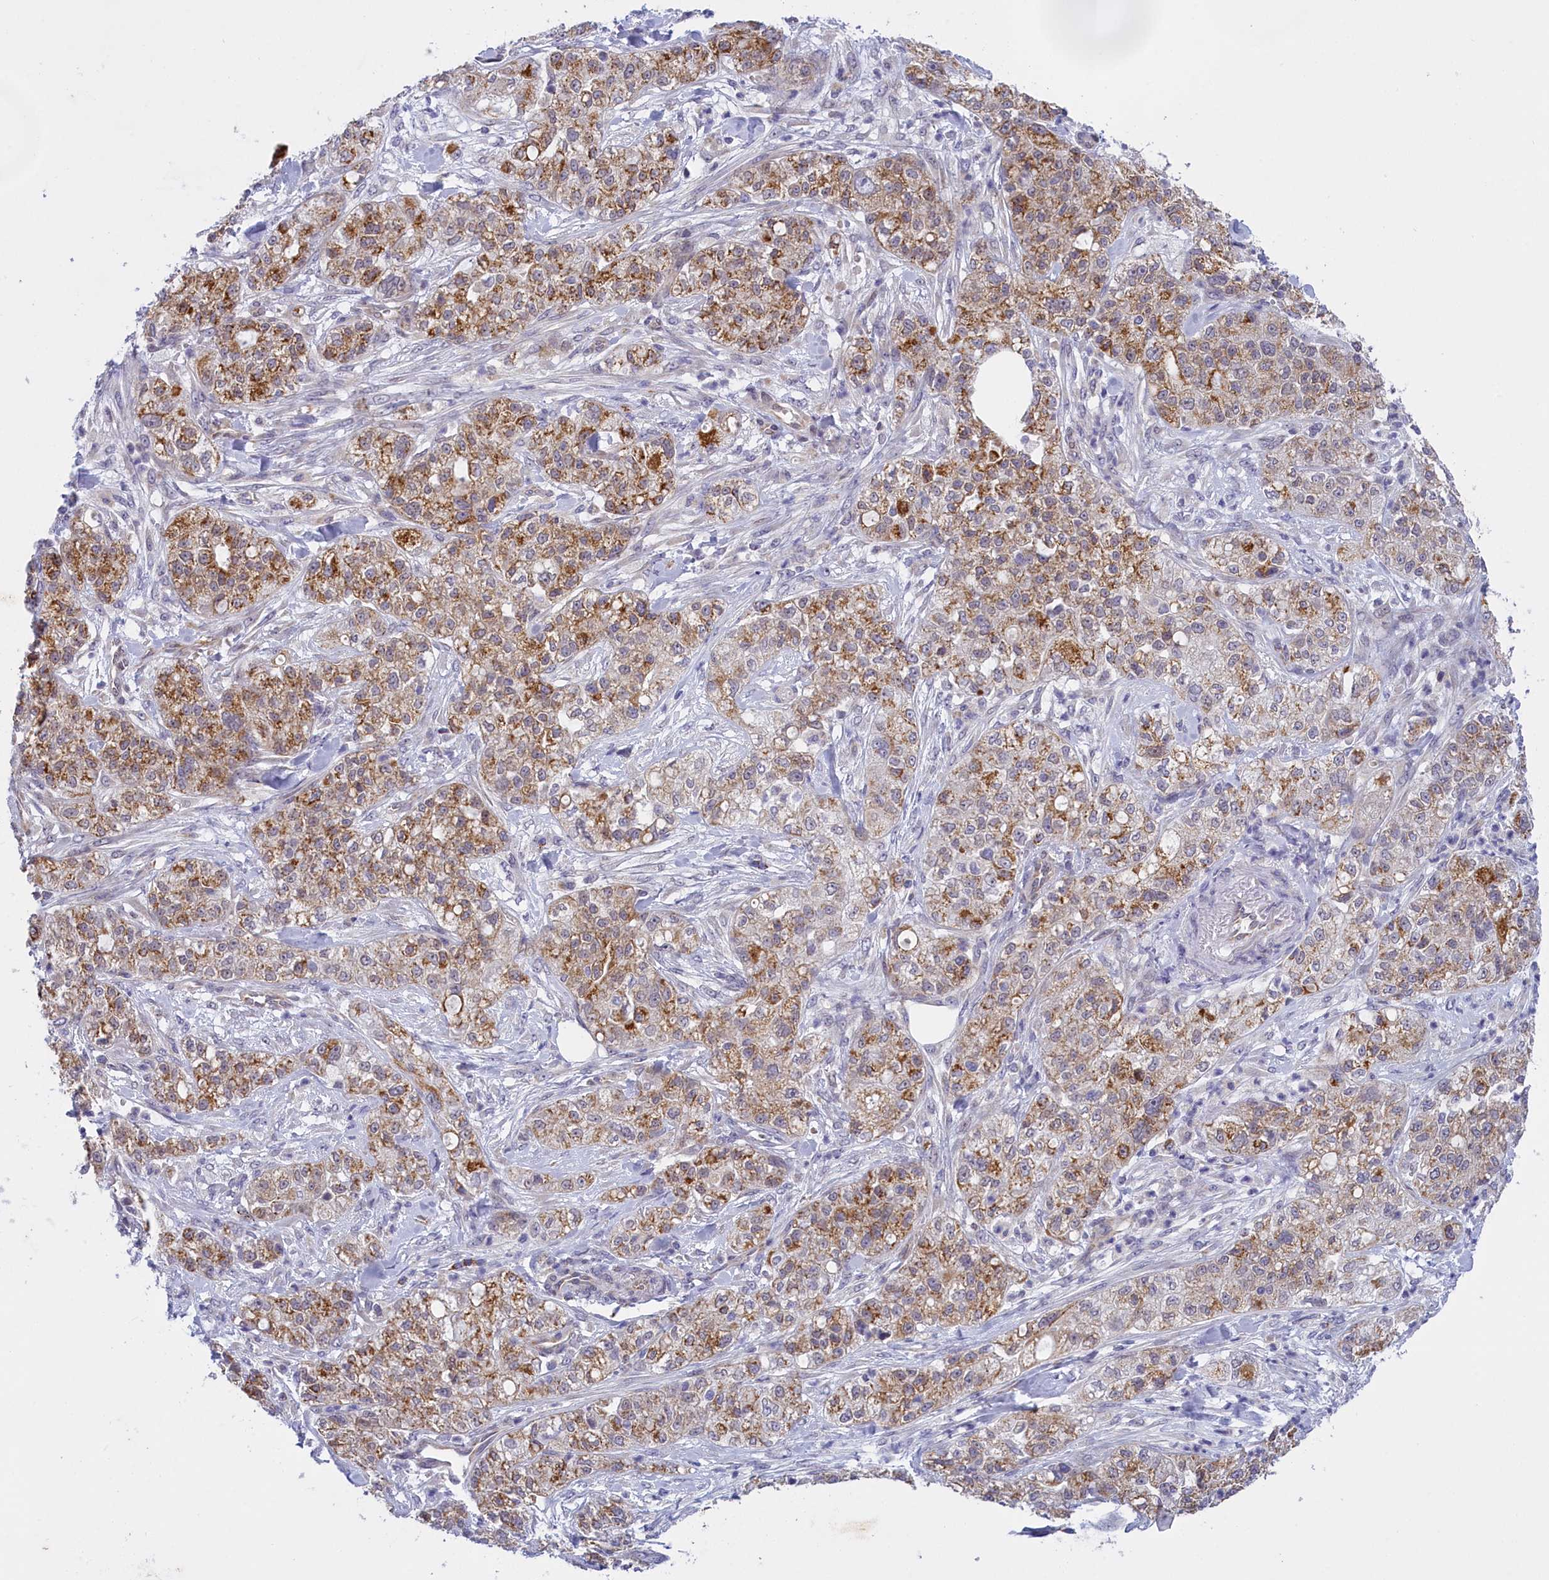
{"staining": {"intensity": "moderate", "quantity": ">75%", "location": "cytoplasmic/membranous"}, "tissue": "pancreatic cancer", "cell_type": "Tumor cells", "image_type": "cancer", "snomed": [{"axis": "morphology", "description": "Adenocarcinoma, NOS"}, {"axis": "topography", "description": "Pancreas"}], "caption": "High-magnification brightfield microscopy of adenocarcinoma (pancreatic) stained with DAB (brown) and counterstained with hematoxylin (blue). tumor cells exhibit moderate cytoplasmic/membranous staining is identified in approximately>75% of cells. (DAB IHC, brown staining for protein, blue staining for nuclei).", "gene": "FAM149B1", "patient": {"sex": "female", "age": 78}}